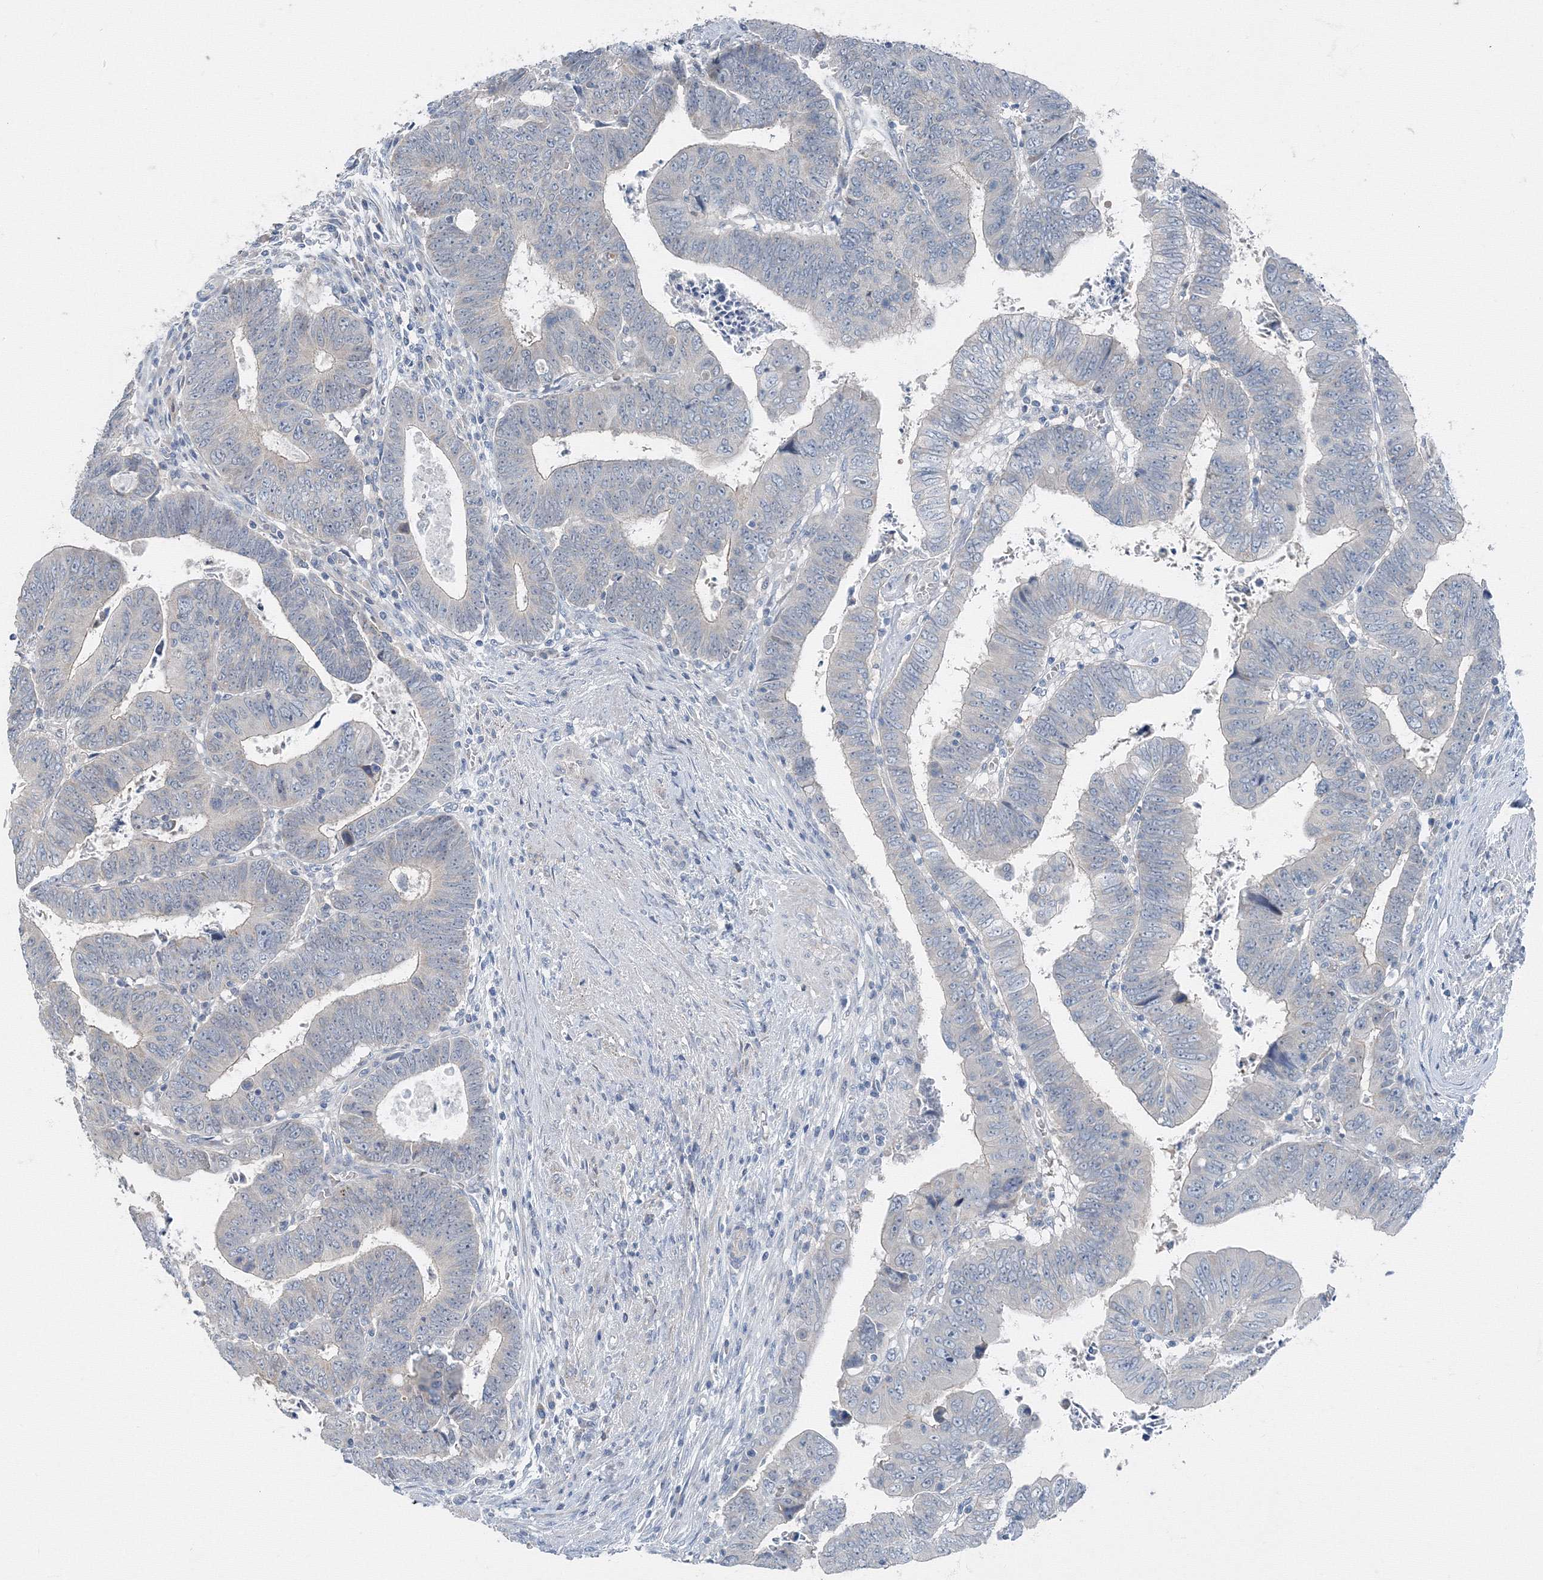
{"staining": {"intensity": "negative", "quantity": "none", "location": "none"}, "tissue": "colorectal cancer", "cell_type": "Tumor cells", "image_type": "cancer", "snomed": [{"axis": "morphology", "description": "Normal tissue, NOS"}, {"axis": "morphology", "description": "Adenocarcinoma, NOS"}, {"axis": "topography", "description": "Rectum"}], "caption": "Tumor cells are negative for brown protein staining in colorectal adenocarcinoma.", "gene": "AASDH", "patient": {"sex": "female", "age": 65}}